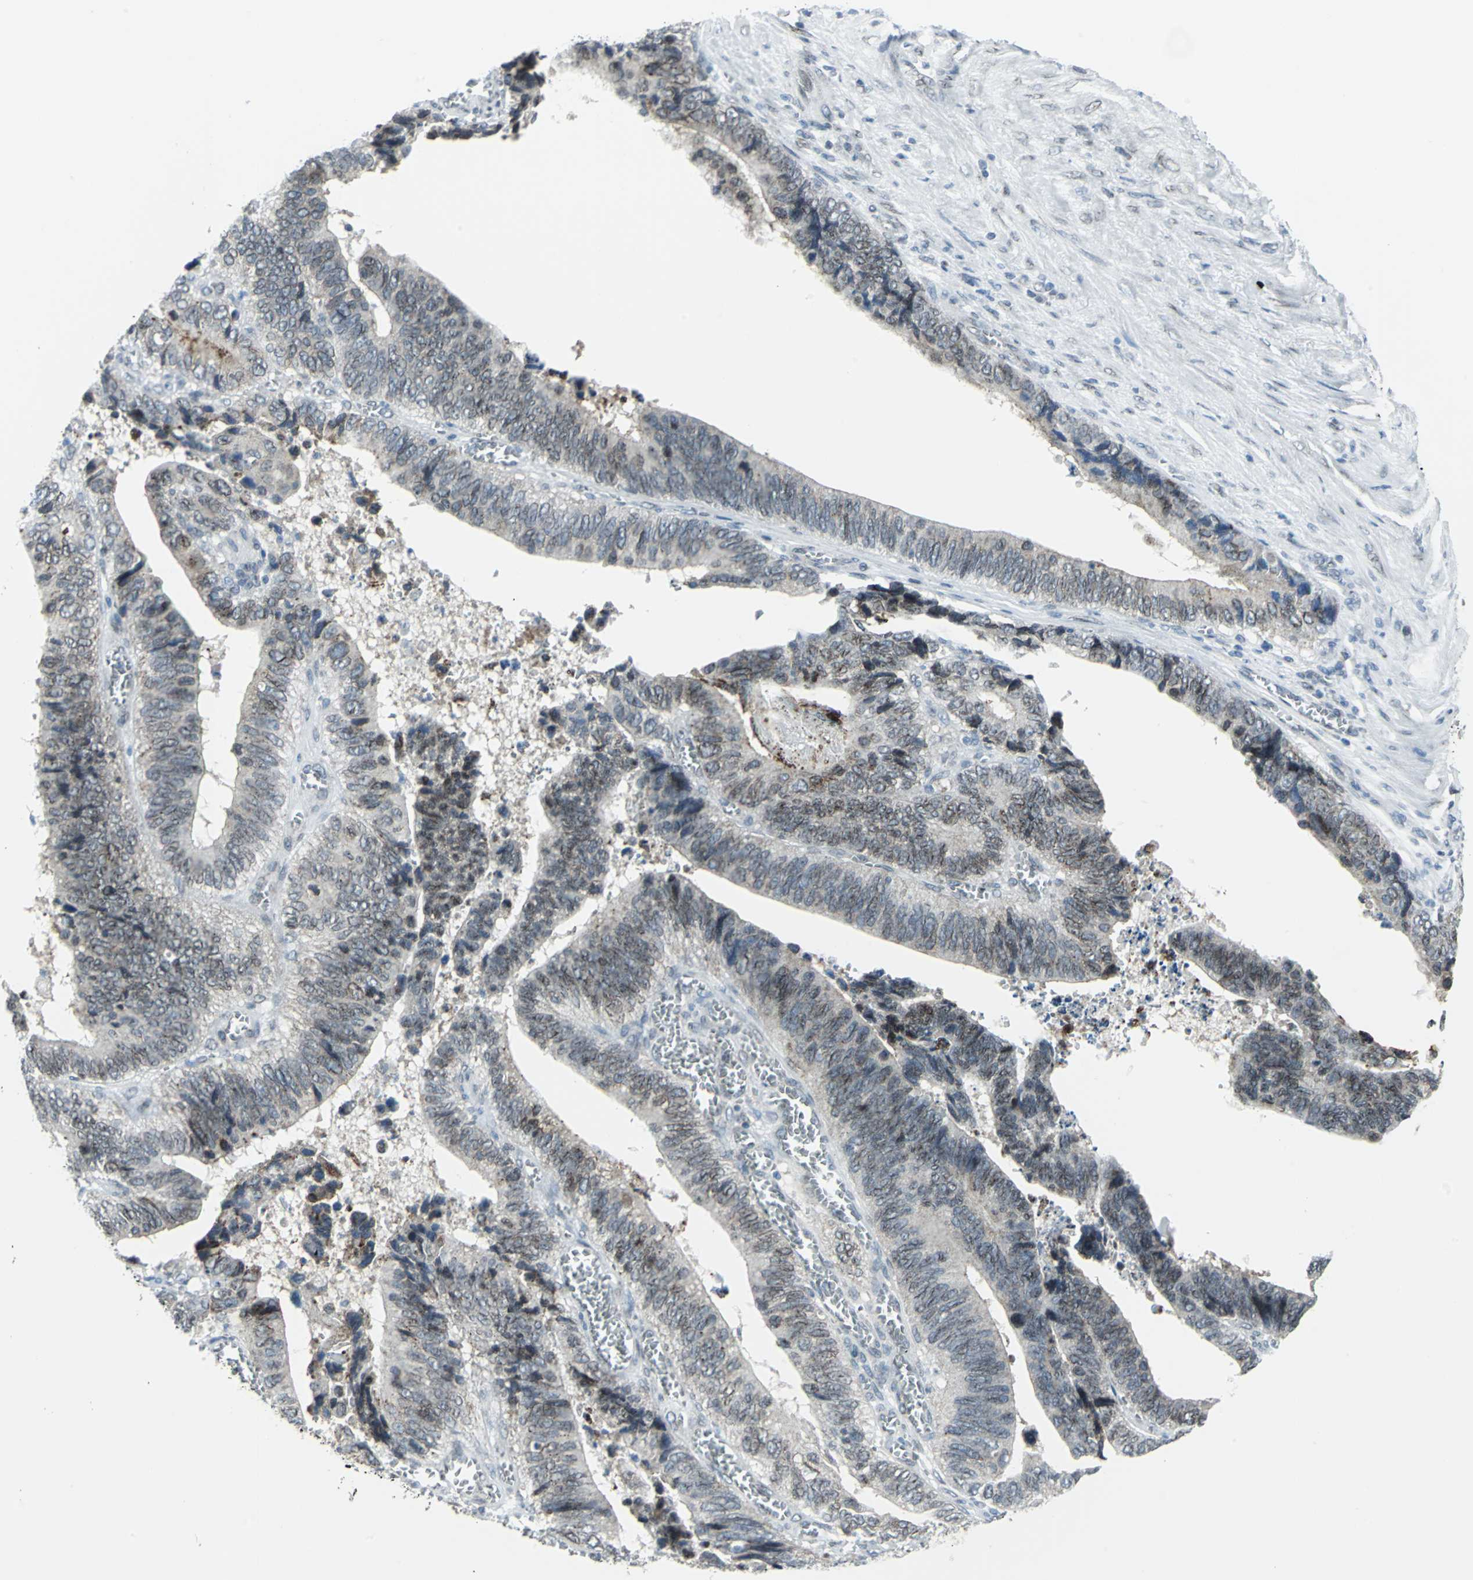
{"staining": {"intensity": "weak", "quantity": ">75%", "location": "cytoplasmic/membranous,nuclear"}, "tissue": "colorectal cancer", "cell_type": "Tumor cells", "image_type": "cancer", "snomed": [{"axis": "morphology", "description": "Adenocarcinoma, NOS"}, {"axis": "topography", "description": "Colon"}], "caption": "Immunohistochemical staining of colorectal cancer demonstrates low levels of weak cytoplasmic/membranous and nuclear protein positivity in approximately >75% of tumor cells.", "gene": "SNUPN", "patient": {"sex": "male", "age": 72}}